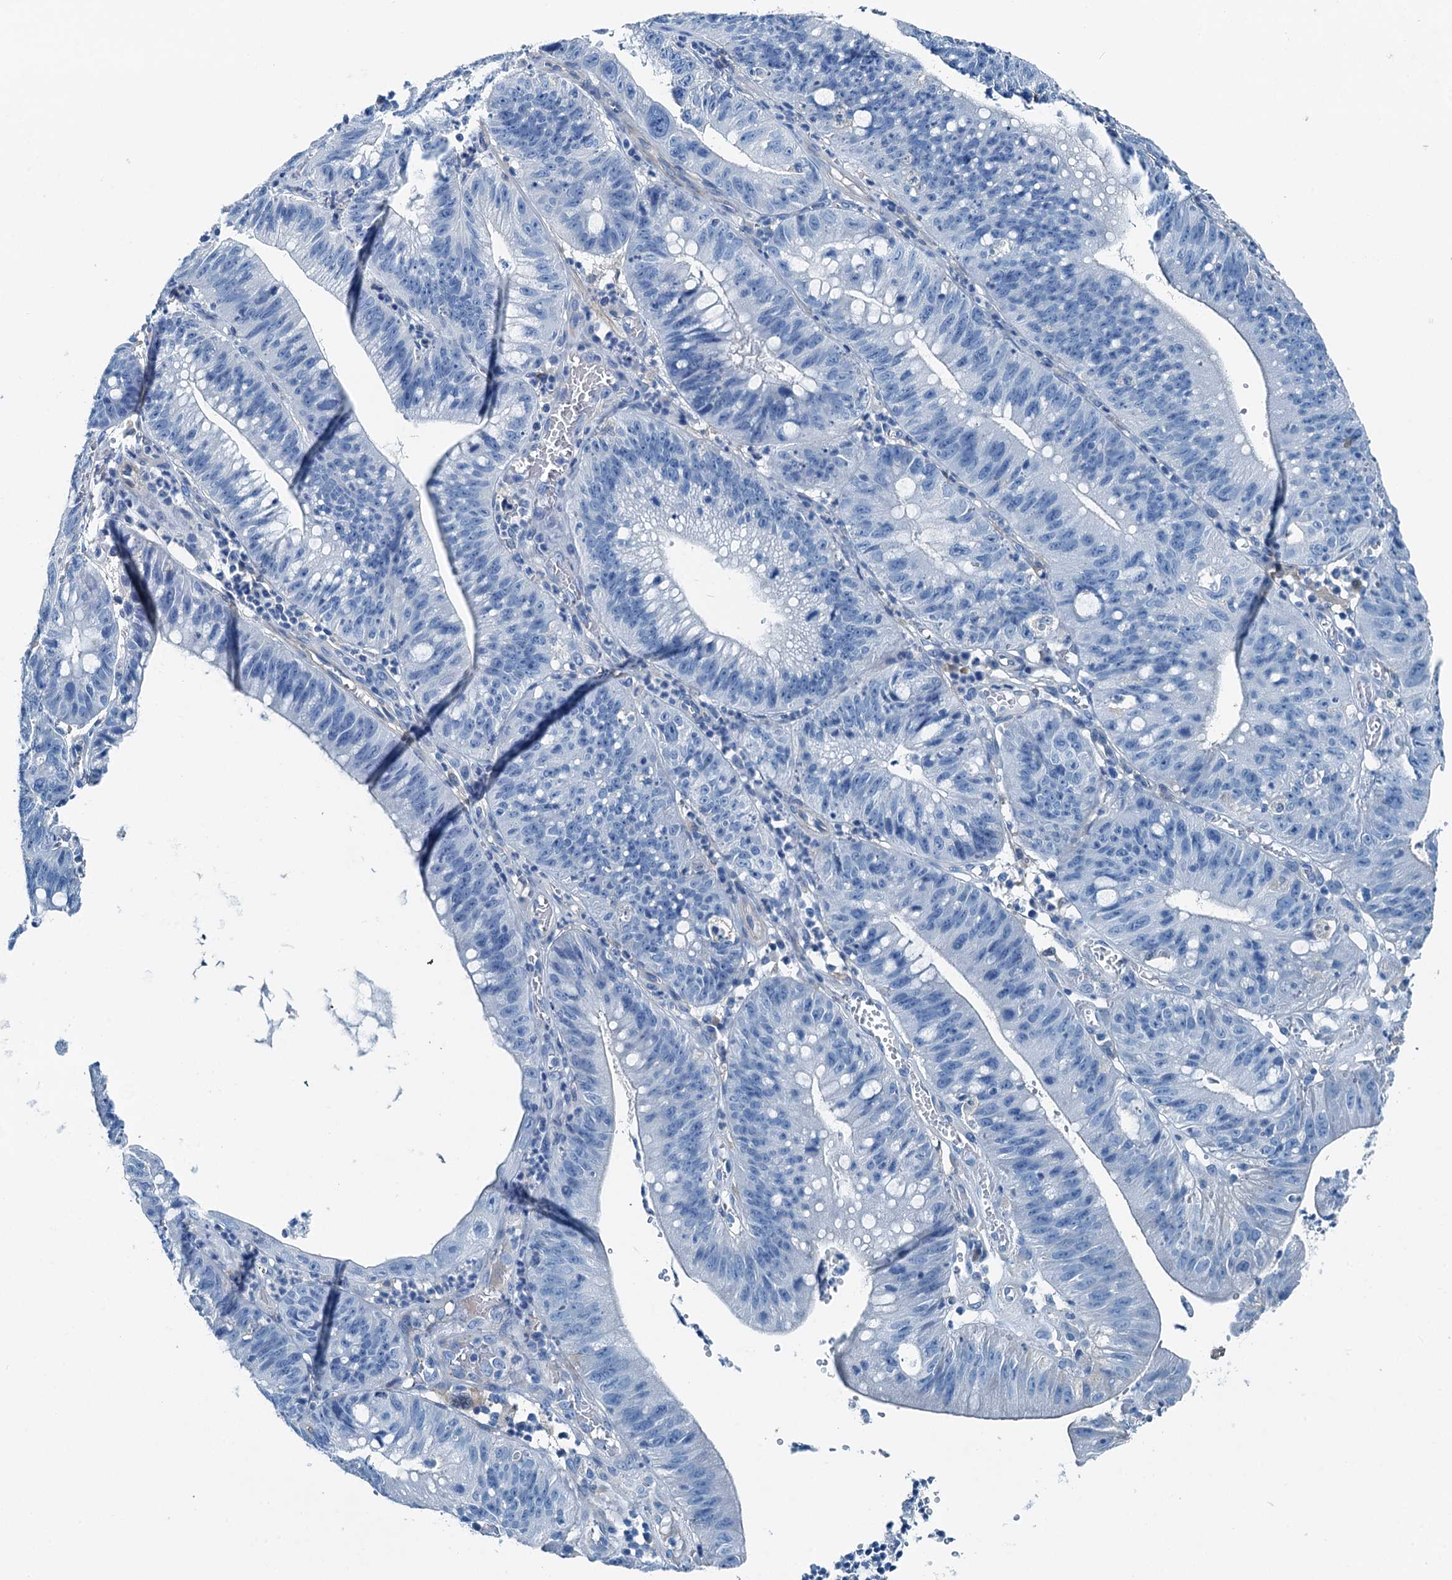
{"staining": {"intensity": "negative", "quantity": "none", "location": "none"}, "tissue": "stomach cancer", "cell_type": "Tumor cells", "image_type": "cancer", "snomed": [{"axis": "morphology", "description": "Adenocarcinoma, NOS"}, {"axis": "topography", "description": "Stomach"}], "caption": "High magnification brightfield microscopy of adenocarcinoma (stomach) stained with DAB (brown) and counterstained with hematoxylin (blue): tumor cells show no significant staining.", "gene": "RAB3IL1", "patient": {"sex": "male", "age": 59}}